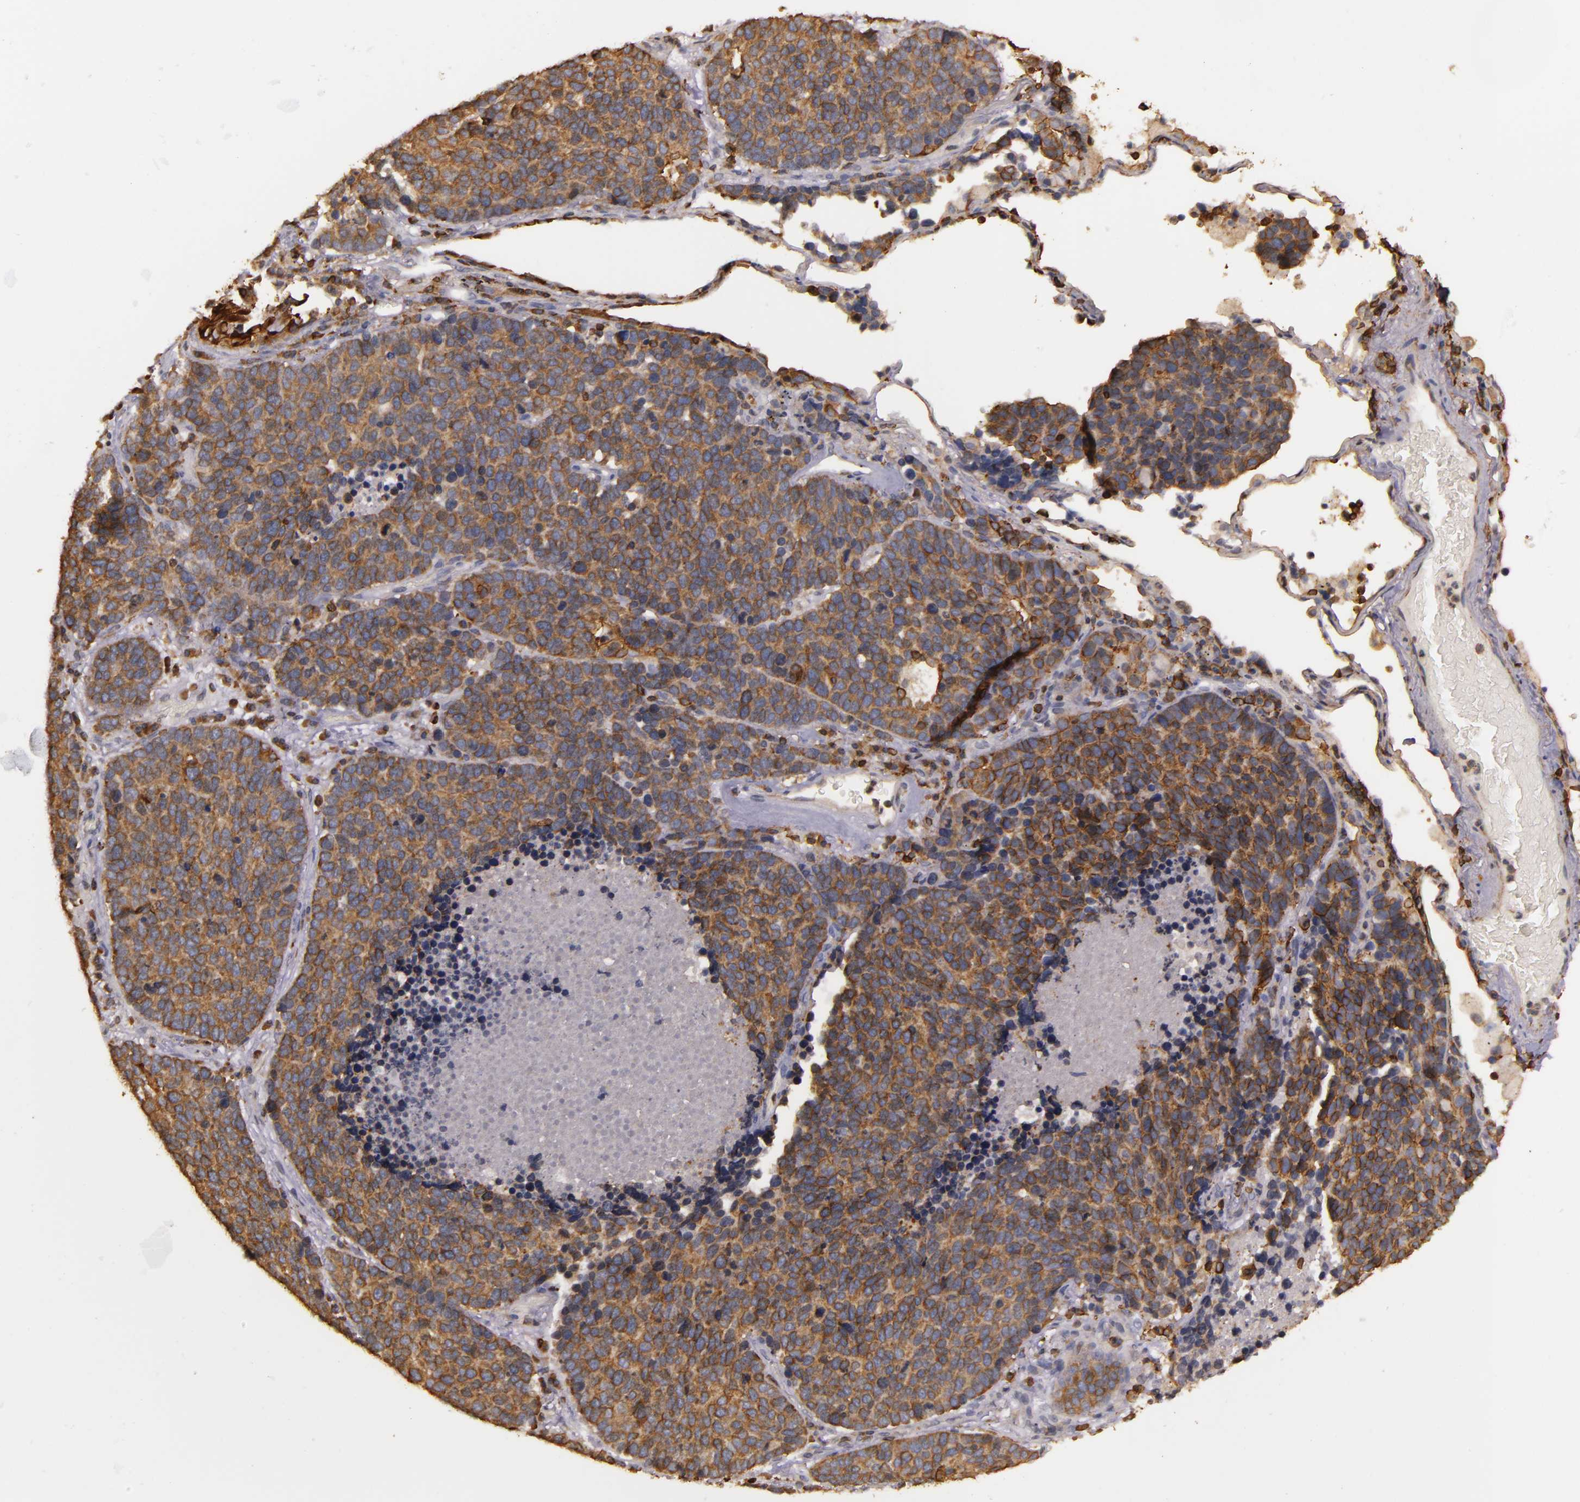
{"staining": {"intensity": "strong", "quantity": ">75%", "location": "cytoplasmic/membranous"}, "tissue": "lung cancer", "cell_type": "Tumor cells", "image_type": "cancer", "snomed": [{"axis": "morphology", "description": "Neoplasm, malignant, NOS"}, {"axis": "topography", "description": "Lung"}], "caption": "Immunohistochemistry photomicrograph of neoplastic tissue: lung cancer stained using IHC demonstrates high levels of strong protein expression localized specifically in the cytoplasmic/membranous of tumor cells, appearing as a cytoplasmic/membranous brown color.", "gene": "SLC9A3R1", "patient": {"sex": "female", "age": 75}}